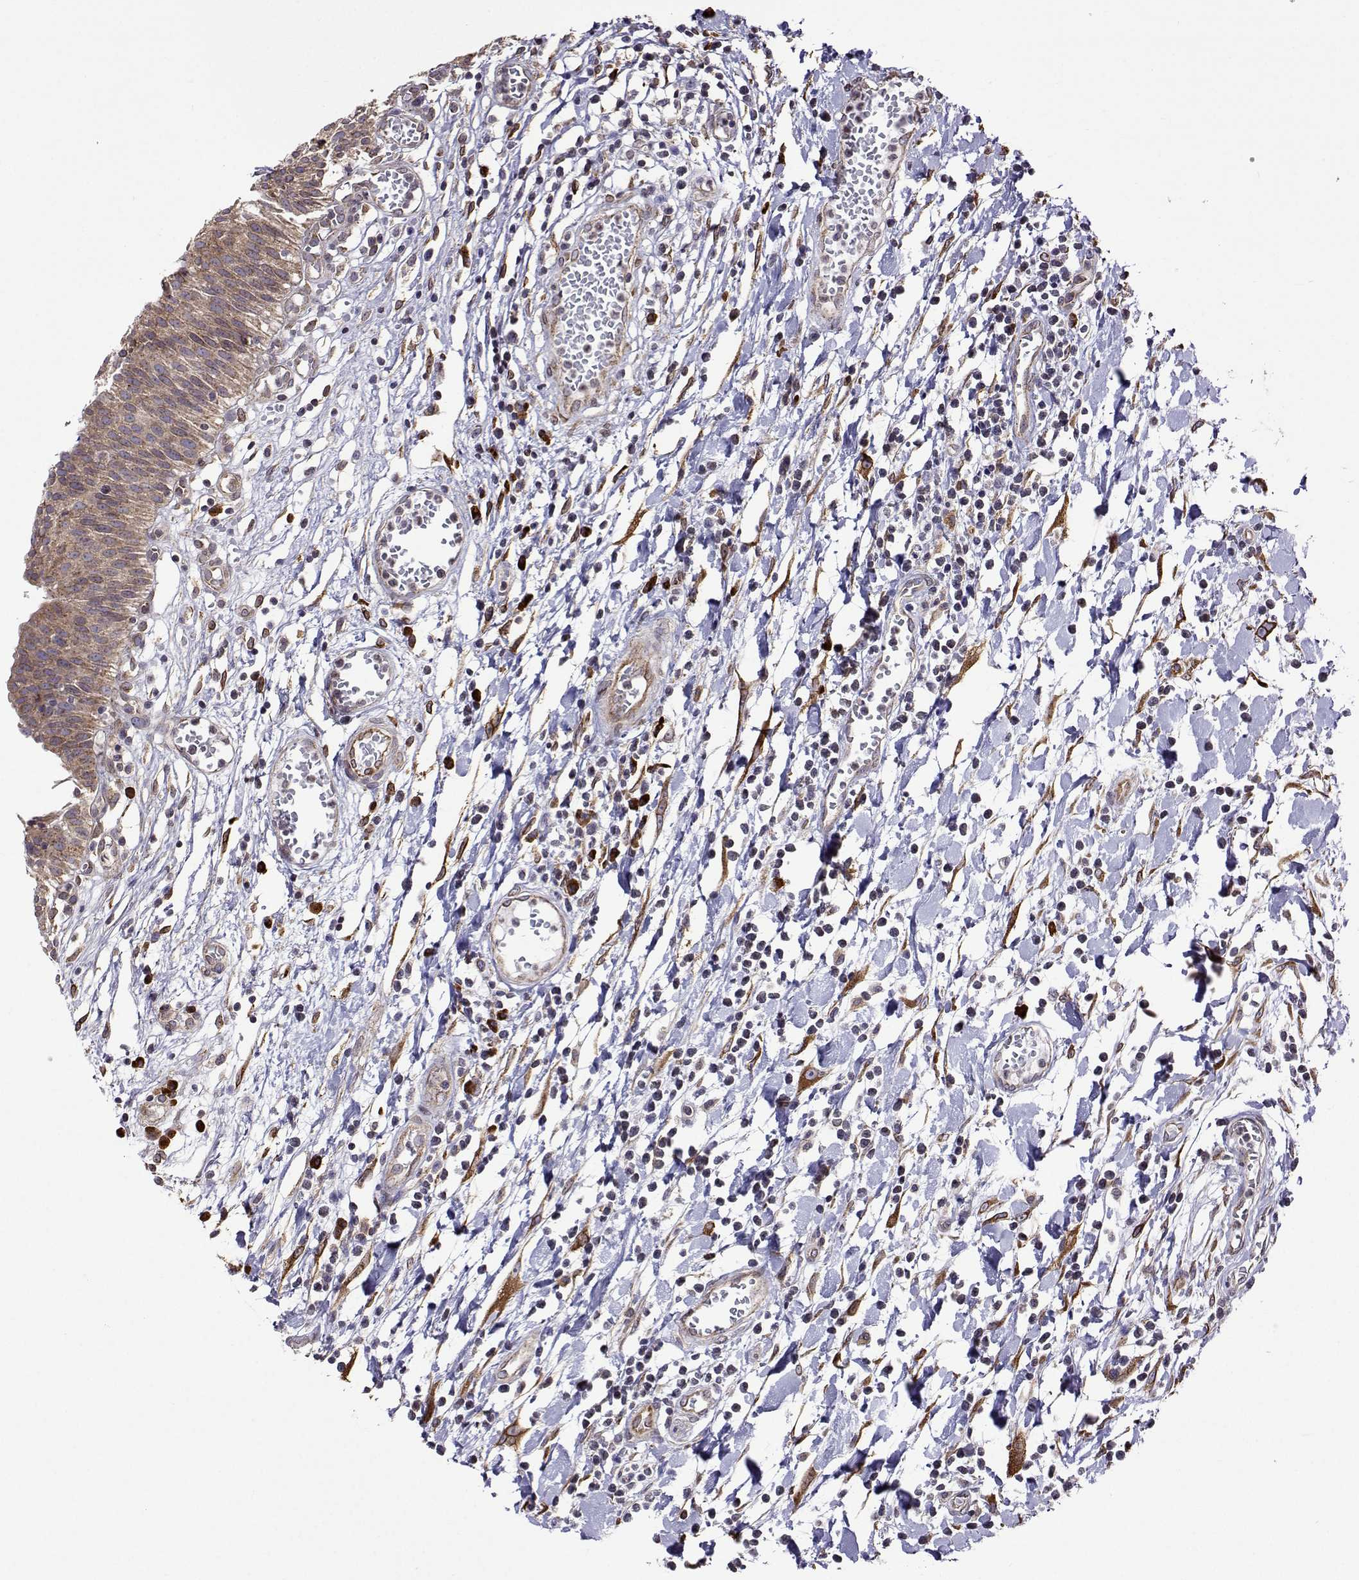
{"staining": {"intensity": "weak", "quantity": ">75%", "location": "cytoplasmic/membranous"}, "tissue": "urinary bladder", "cell_type": "Urothelial cells", "image_type": "normal", "snomed": [{"axis": "morphology", "description": "Normal tissue, NOS"}, {"axis": "topography", "description": "Urinary bladder"}], "caption": "Urinary bladder stained with a brown dye displays weak cytoplasmic/membranous positive staining in about >75% of urothelial cells.", "gene": "PGRMC2", "patient": {"sex": "male", "age": 64}}